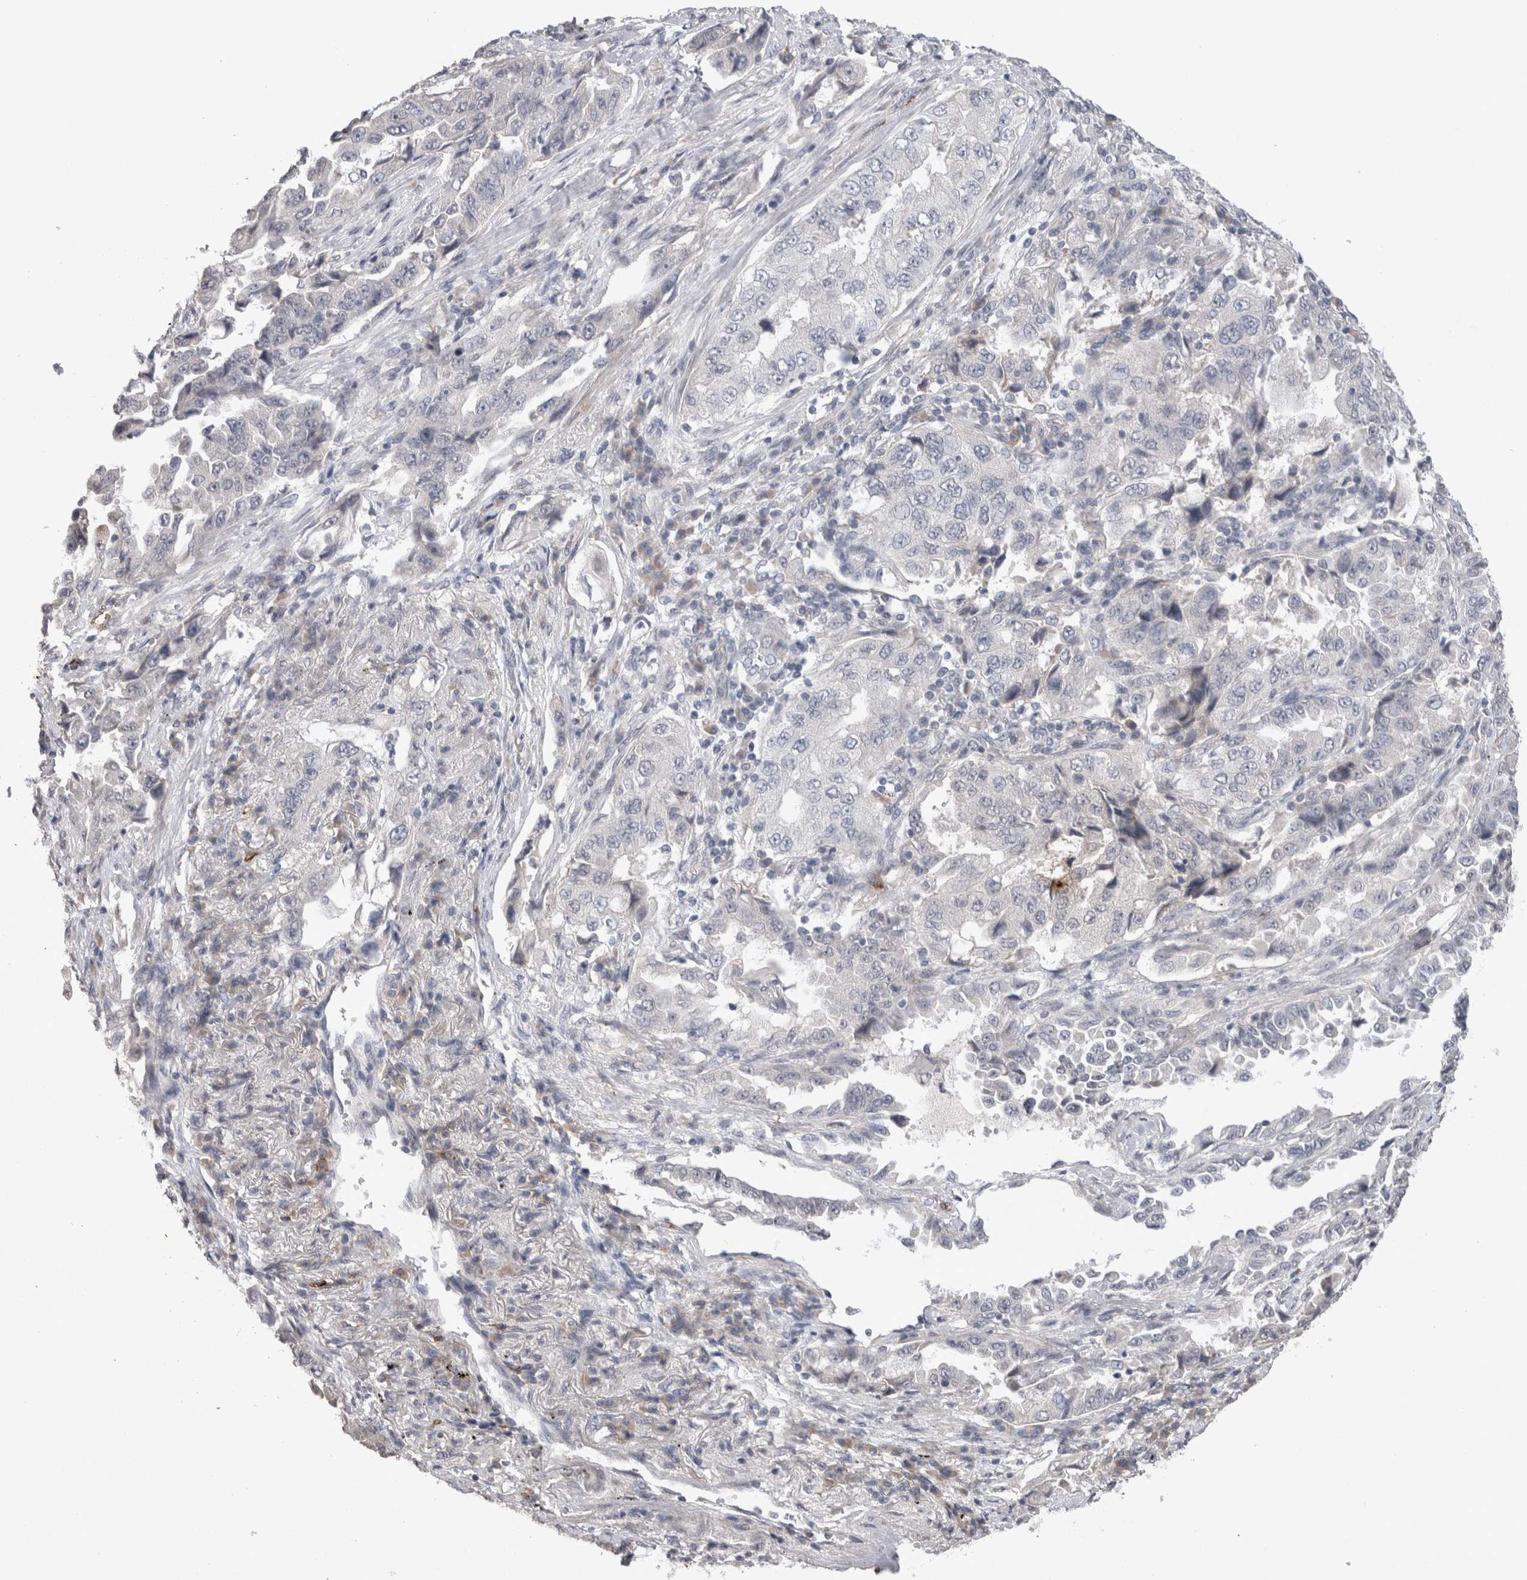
{"staining": {"intensity": "negative", "quantity": "none", "location": "none"}, "tissue": "lung cancer", "cell_type": "Tumor cells", "image_type": "cancer", "snomed": [{"axis": "morphology", "description": "Adenocarcinoma, NOS"}, {"axis": "topography", "description": "Lung"}], "caption": "High magnification brightfield microscopy of lung adenocarcinoma stained with DAB (brown) and counterstained with hematoxylin (blue): tumor cells show no significant expression. (DAB (3,3'-diaminobenzidine) immunohistochemistry (IHC), high magnification).", "gene": "CDH13", "patient": {"sex": "female", "age": 51}}